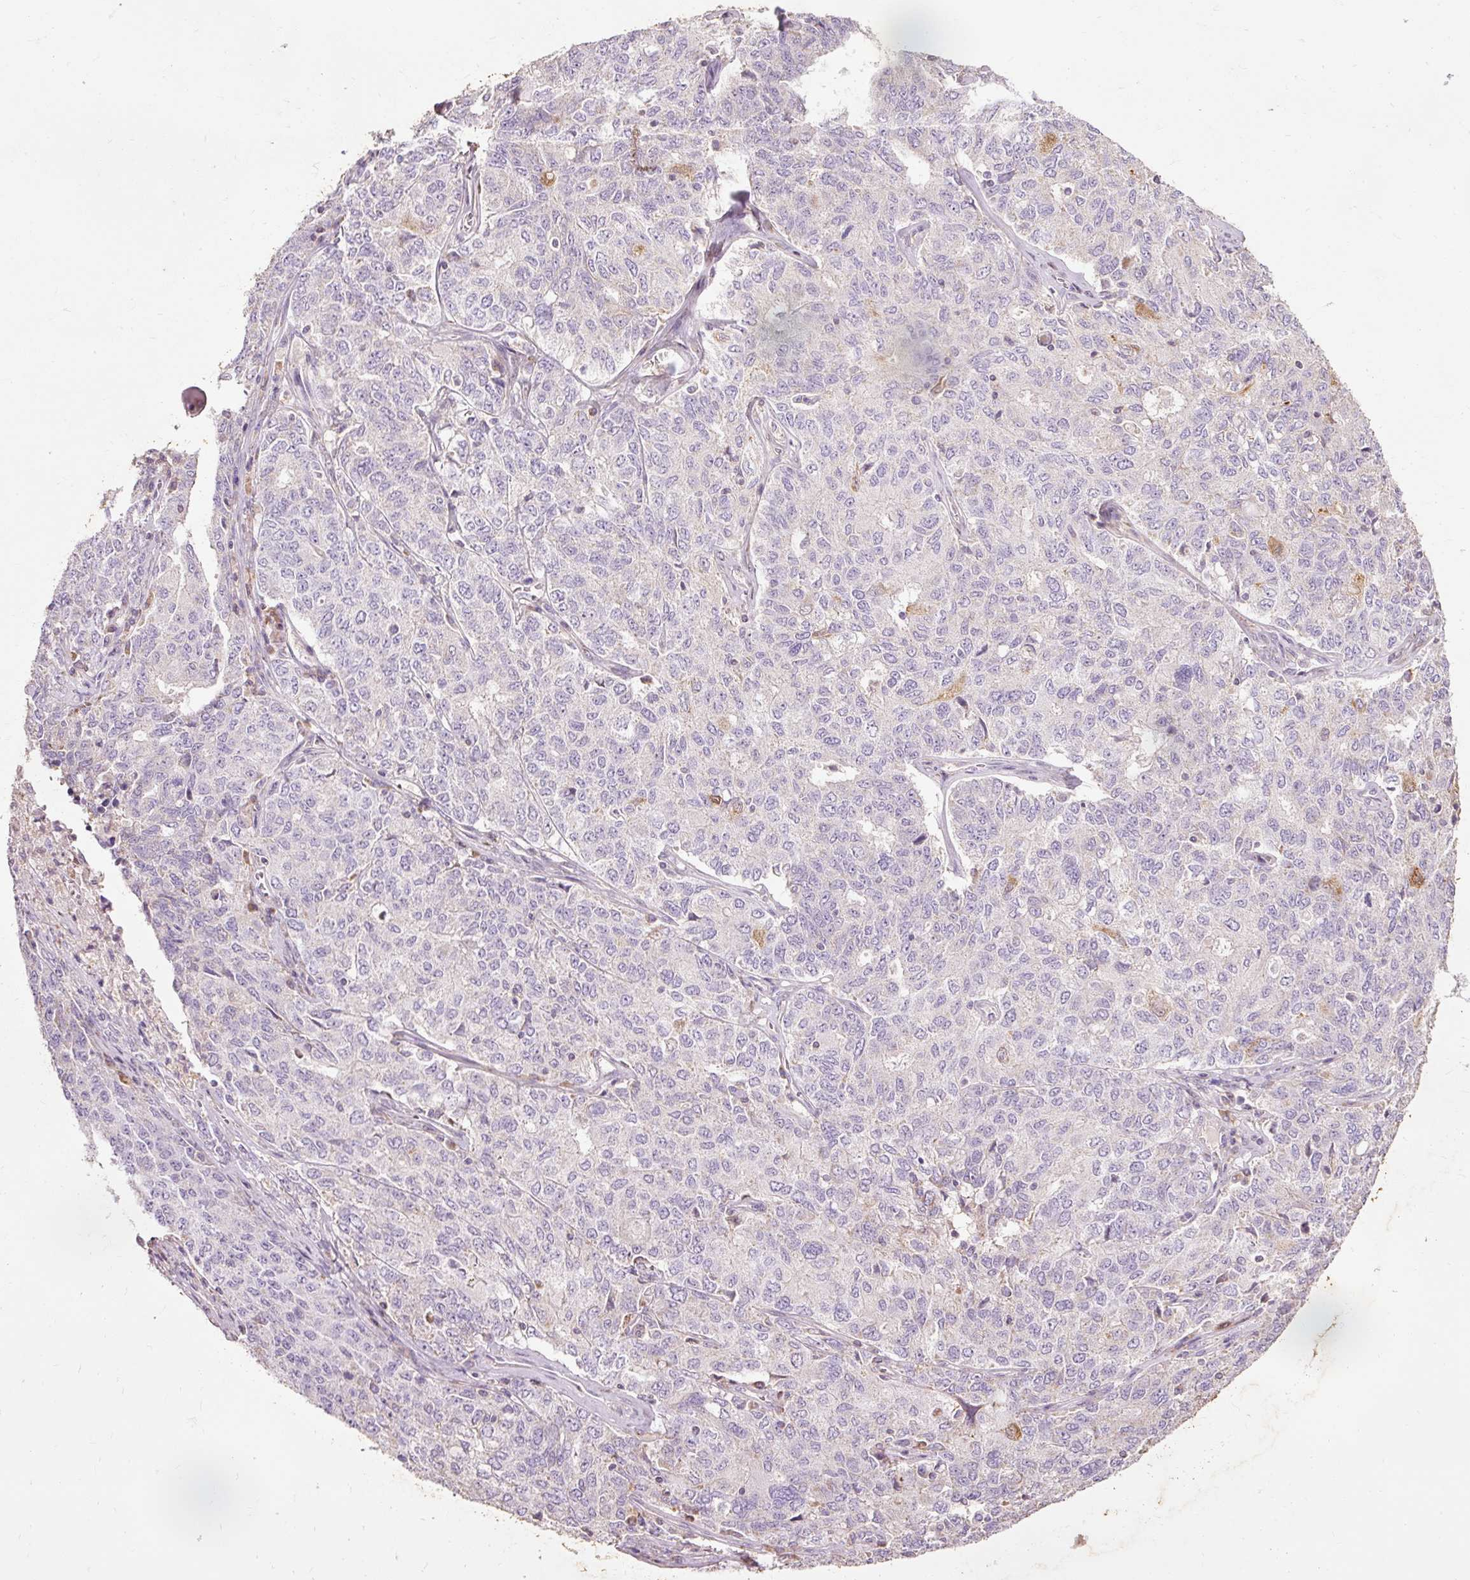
{"staining": {"intensity": "negative", "quantity": "none", "location": "none"}, "tissue": "ovarian cancer", "cell_type": "Tumor cells", "image_type": "cancer", "snomed": [{"axis": "morphology", "description": "Carcinoma, endometroid"}, {"axis": "topography", "description": "Ovary"}], "caption": "Immunohistochemistry (IHC) image of neoplastic tissue: endometroid carcinoma (ovarian) stained with DAB (3,3'-diaminobenzidine) demonstrates no significant protein expression in tumor cells.", "gene": "PRDX5", "patient": {"sex": "female", "age": 62}}